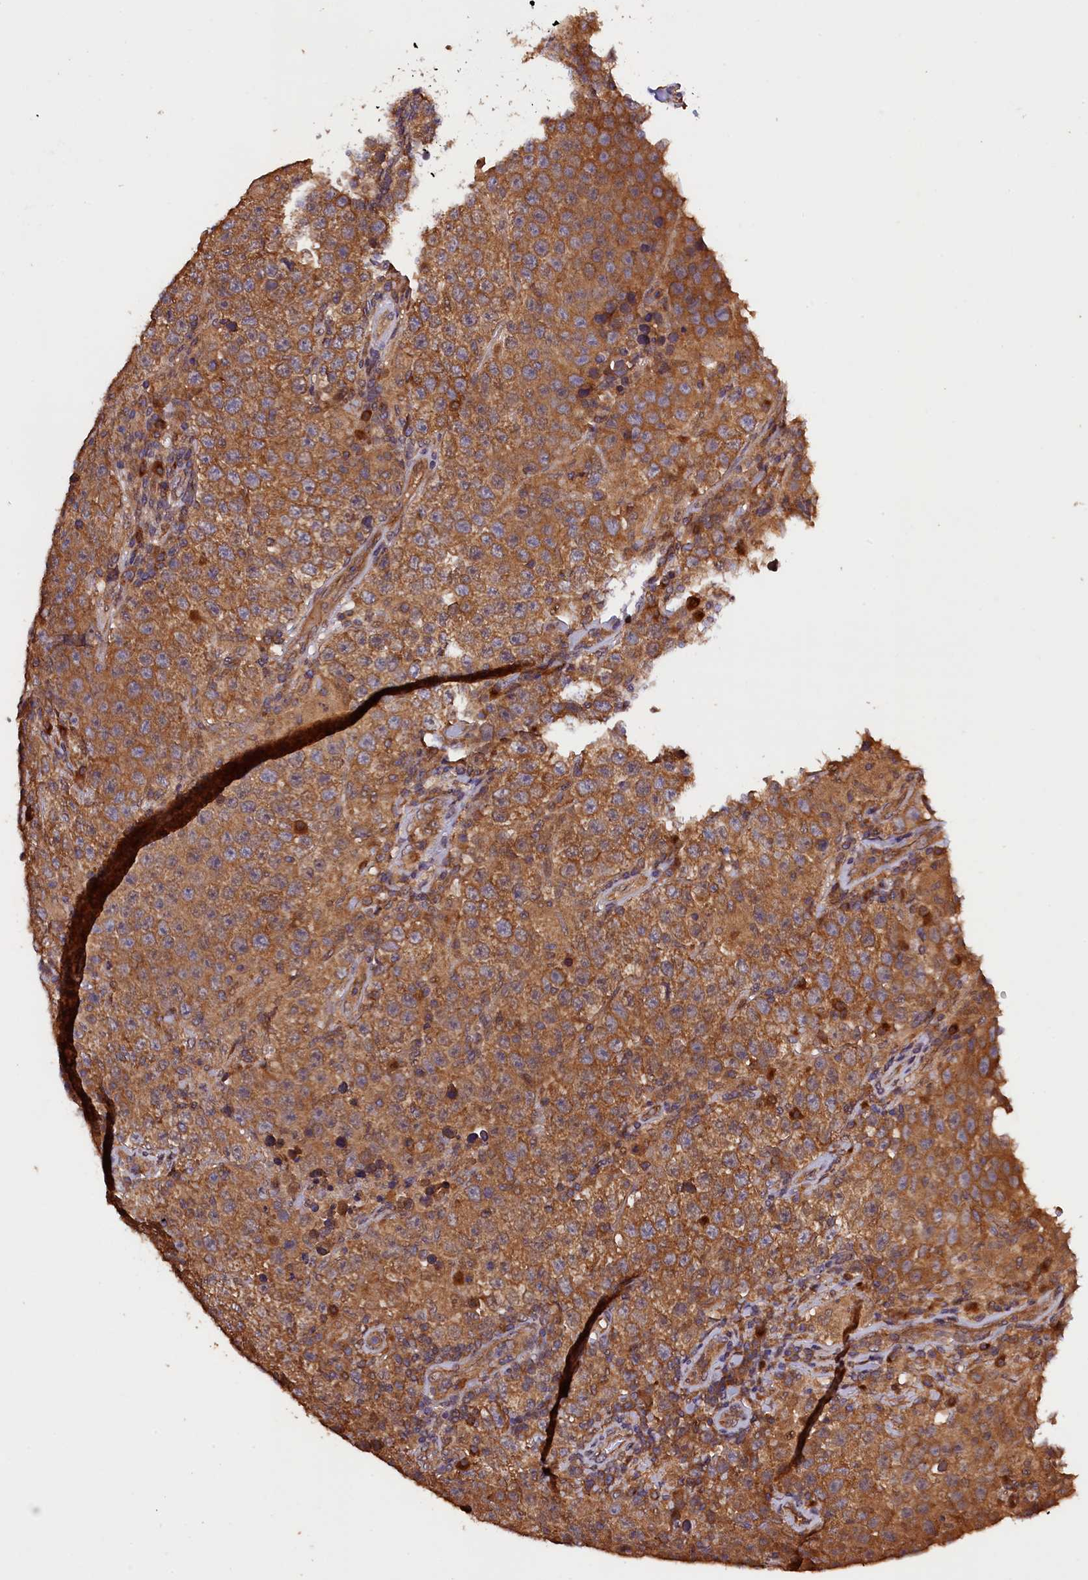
{"staining": {"intensity": "moderate", "quantity": ">75%", "location": "cytoplasmic/membranous"}, "tissue": "testis cancer", "cell_type": "Tumor cells", "image_type": "cancer", "snomed": [{"axis": "morphology", "description": "Normal tissue, NOS"}, {"axis": "morphology", "description": "Urothelial carcinoma, High grade"}, {"axis": "morphology", "description": "Seminoma, NOS"}, {"axis": "morphology", "description": "Carcinoma, Embryonal, NOS"}, {"axis": "topography", "description": "Urinary bladder"}, {"axis": "topography", "description": "Testis"}], "caption": "Human testis cancer (high-grade urothelial carcinoma) stained for a protein (brown) reveals moderate cytoplasmic/membranous positive expression in approximately >75% of tumor cells.", "gene": "KLC2", "patient": {"sex": "male", "age": 41}}